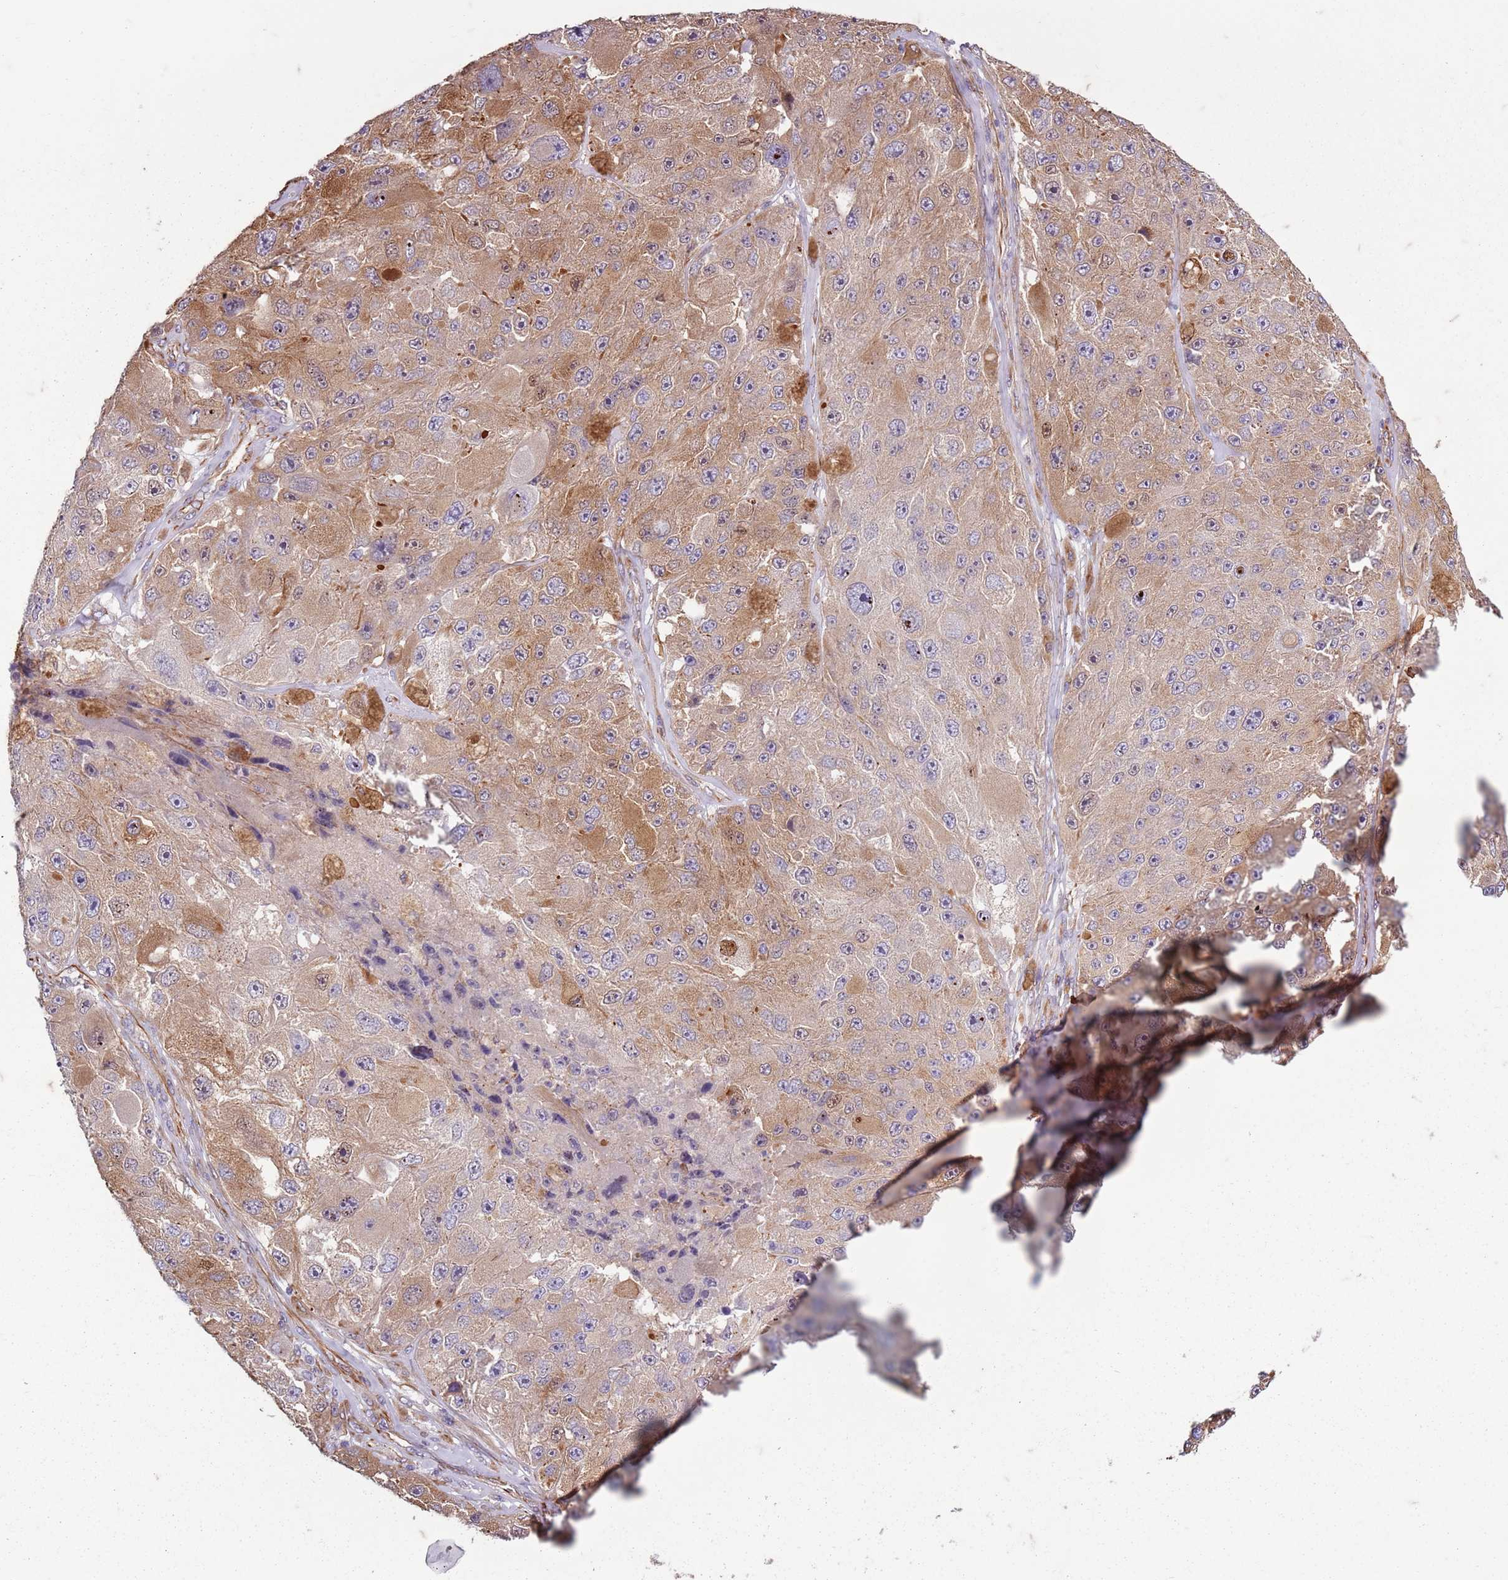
{"staining": {"intensity": "weak", "quantity": "25%-75%", "location": "cytoplasmic/membranous"}, "tissue": "melanoma", "cell_type": "Tumor cells", "image_type": "cancer", "snomed": [{"axis": "morphology", "description": "Malignant melanoma, Metastatic site"}, {"axis": "topography", "description": "Lymph node"}], "caption": "This micrograph displays melanoma stained with immunohistochemistry (IHC) to label a protein in brown. The cytoplasmic/membranous of tumor cells show weak positivity for the protein. Nuclei are counter-stained blue.", "gene": "TAS2R38", "patient": {"sex": "male", "age": 62}}